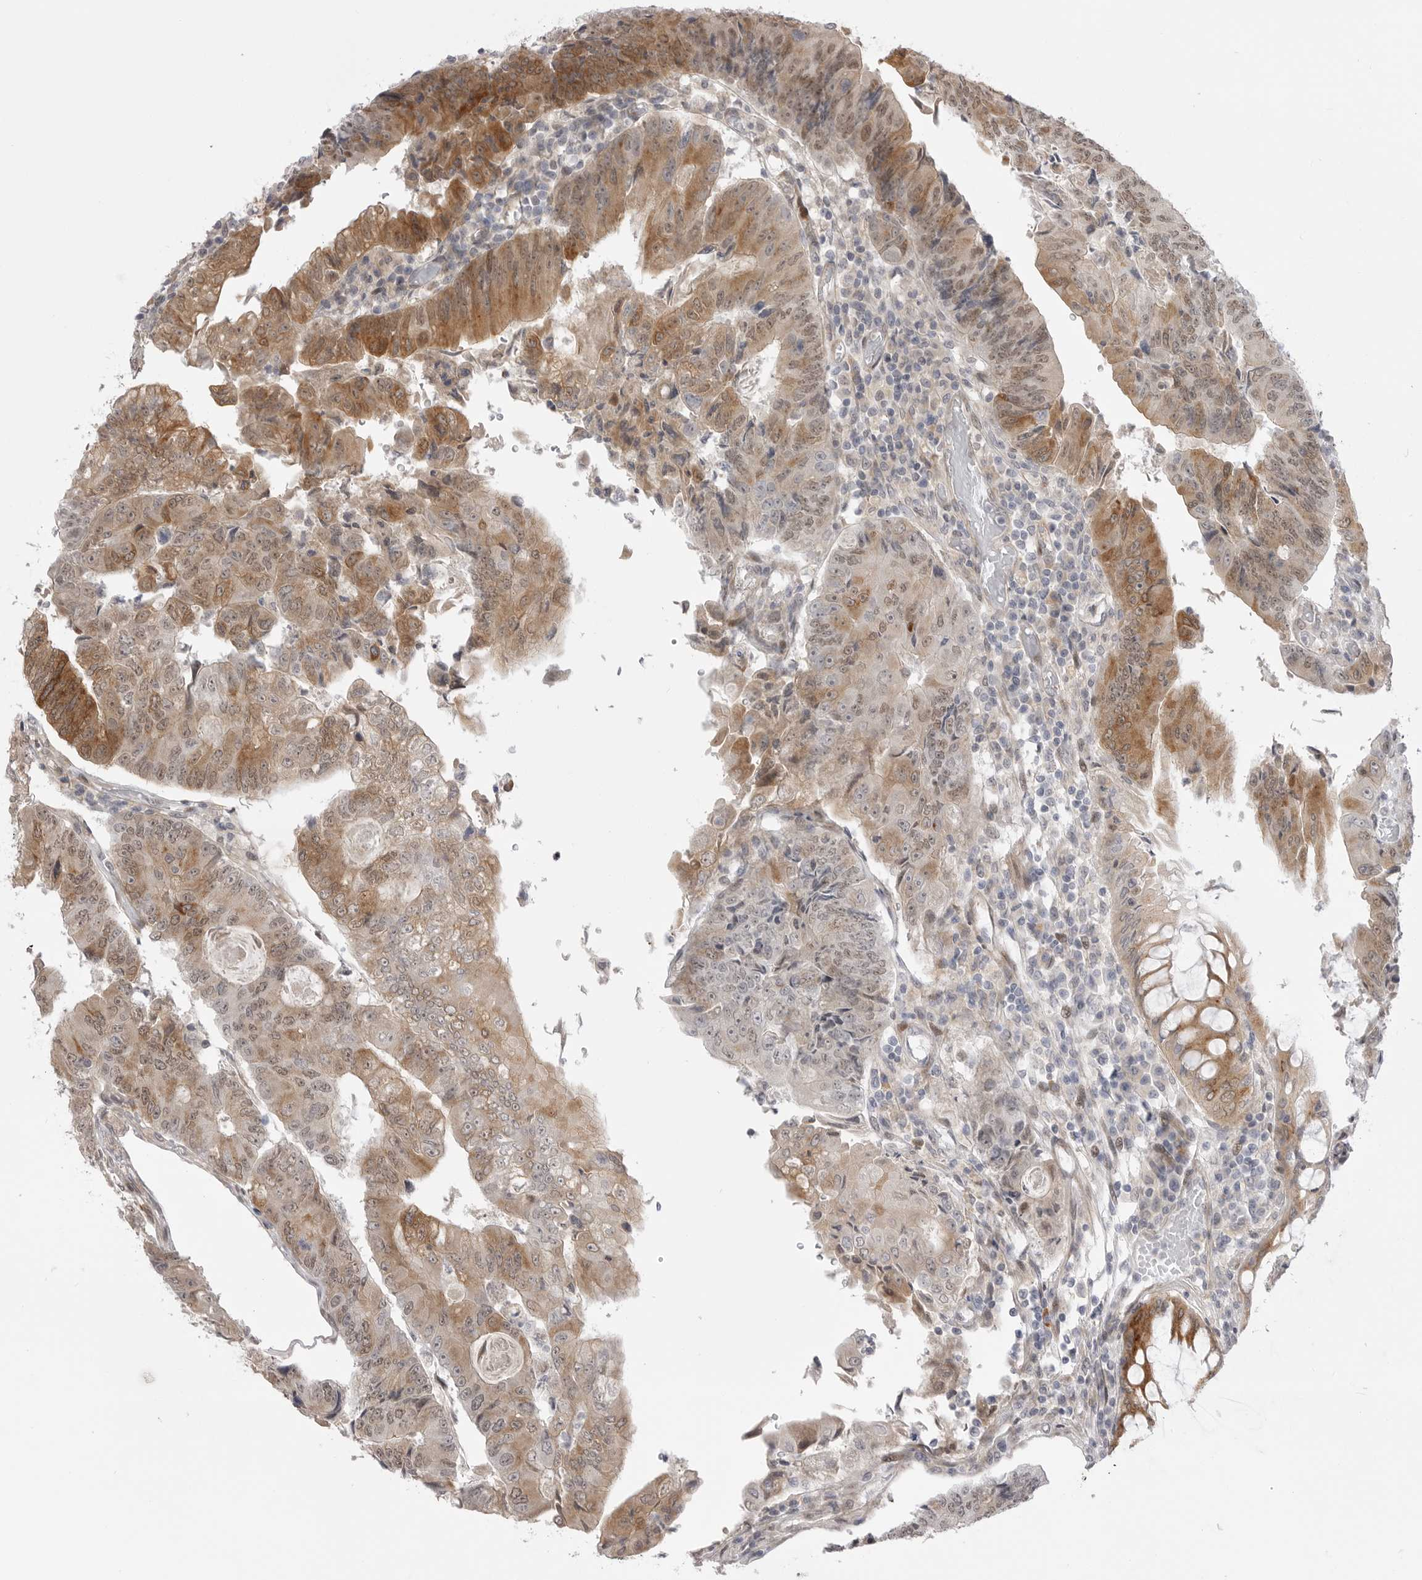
{"staining": {"intensity": "moderate", "quantity": ">75%", "location": "cytoplasmic/membranous,nuclear"}, "tissue": "colorectal cancer", "cell_type": "Tumor cells", "image_type": "cancer", "snomed": [{"axis": "morphology", "description": "Adenocarcinoma, NOS"}, {"axis": "topography", "description": "Colon"}], "caption": "DAB (3,3'-diaminobenzidine) immunohistochemical staining of colorectal cancer (adenocarcinoma) demonstrates moderate cytoplasmic/membranous and nuclear protein staining in about >75% of tumor cells.", "gene": "GGT6", "patient": {"sex": "female", "age": 67}}